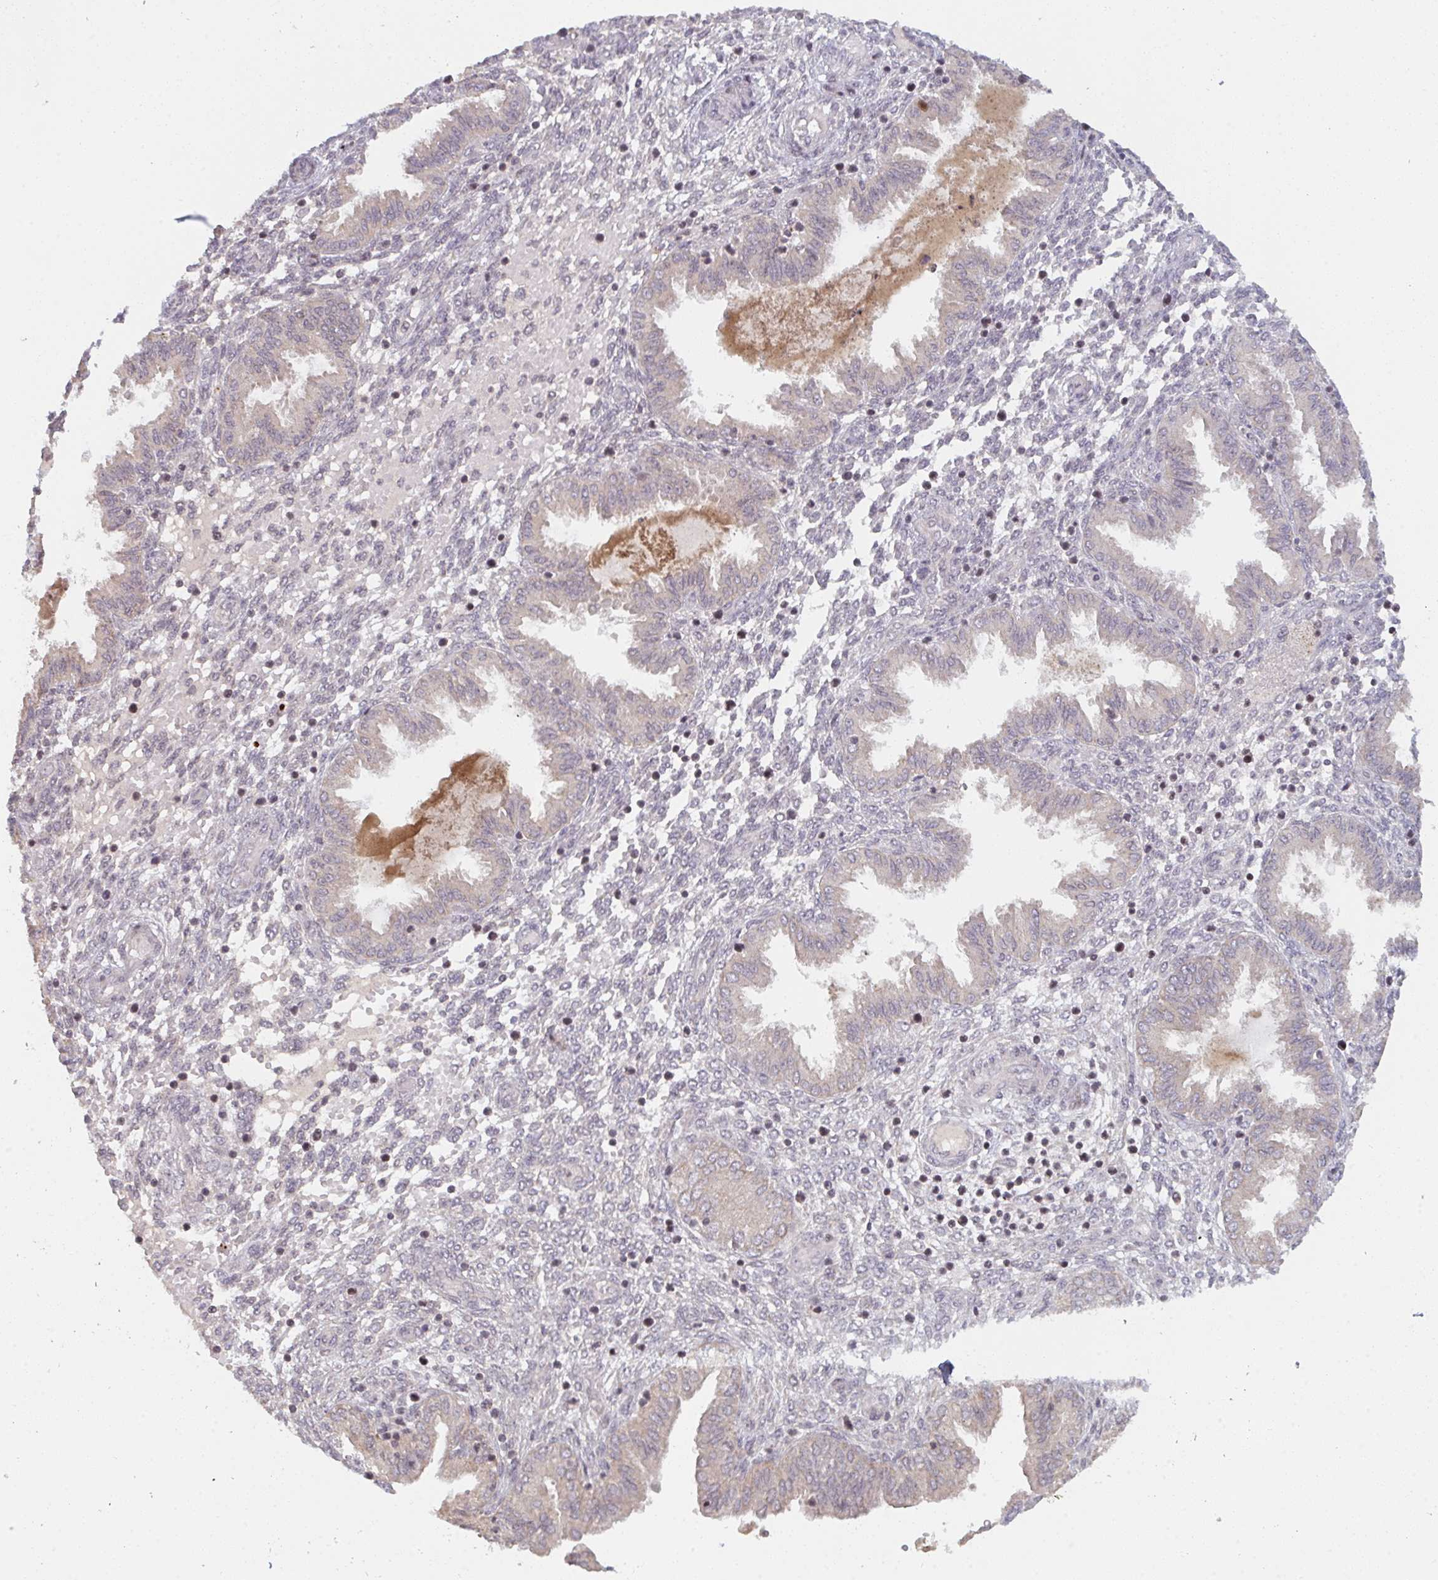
{"staining": {"intensity": "negative", "quantity": "none", "location": "none"}, "tissue": "endometrium", "cell_type": "Cells in endometrial stroma", "image_type": "normal", "snomed": [{"axis": "morphology", "description": "Normal tissue, NOS"}, {"axis": "topography", "description": "Endometrium"}], "caption": "IHC image of unremarkable endometrium: endometrium stained with DAB (3,3'-diaminobenzidine) exhibits no significant protein staining in cells in endometrial stroma. (DAB (3,3'-diaminobenzidine) immunohistochemistry (IHC) with hematoxylin counter stain).", "gene": "DCST1", "patient": {"sex": "female", "age": 33}}